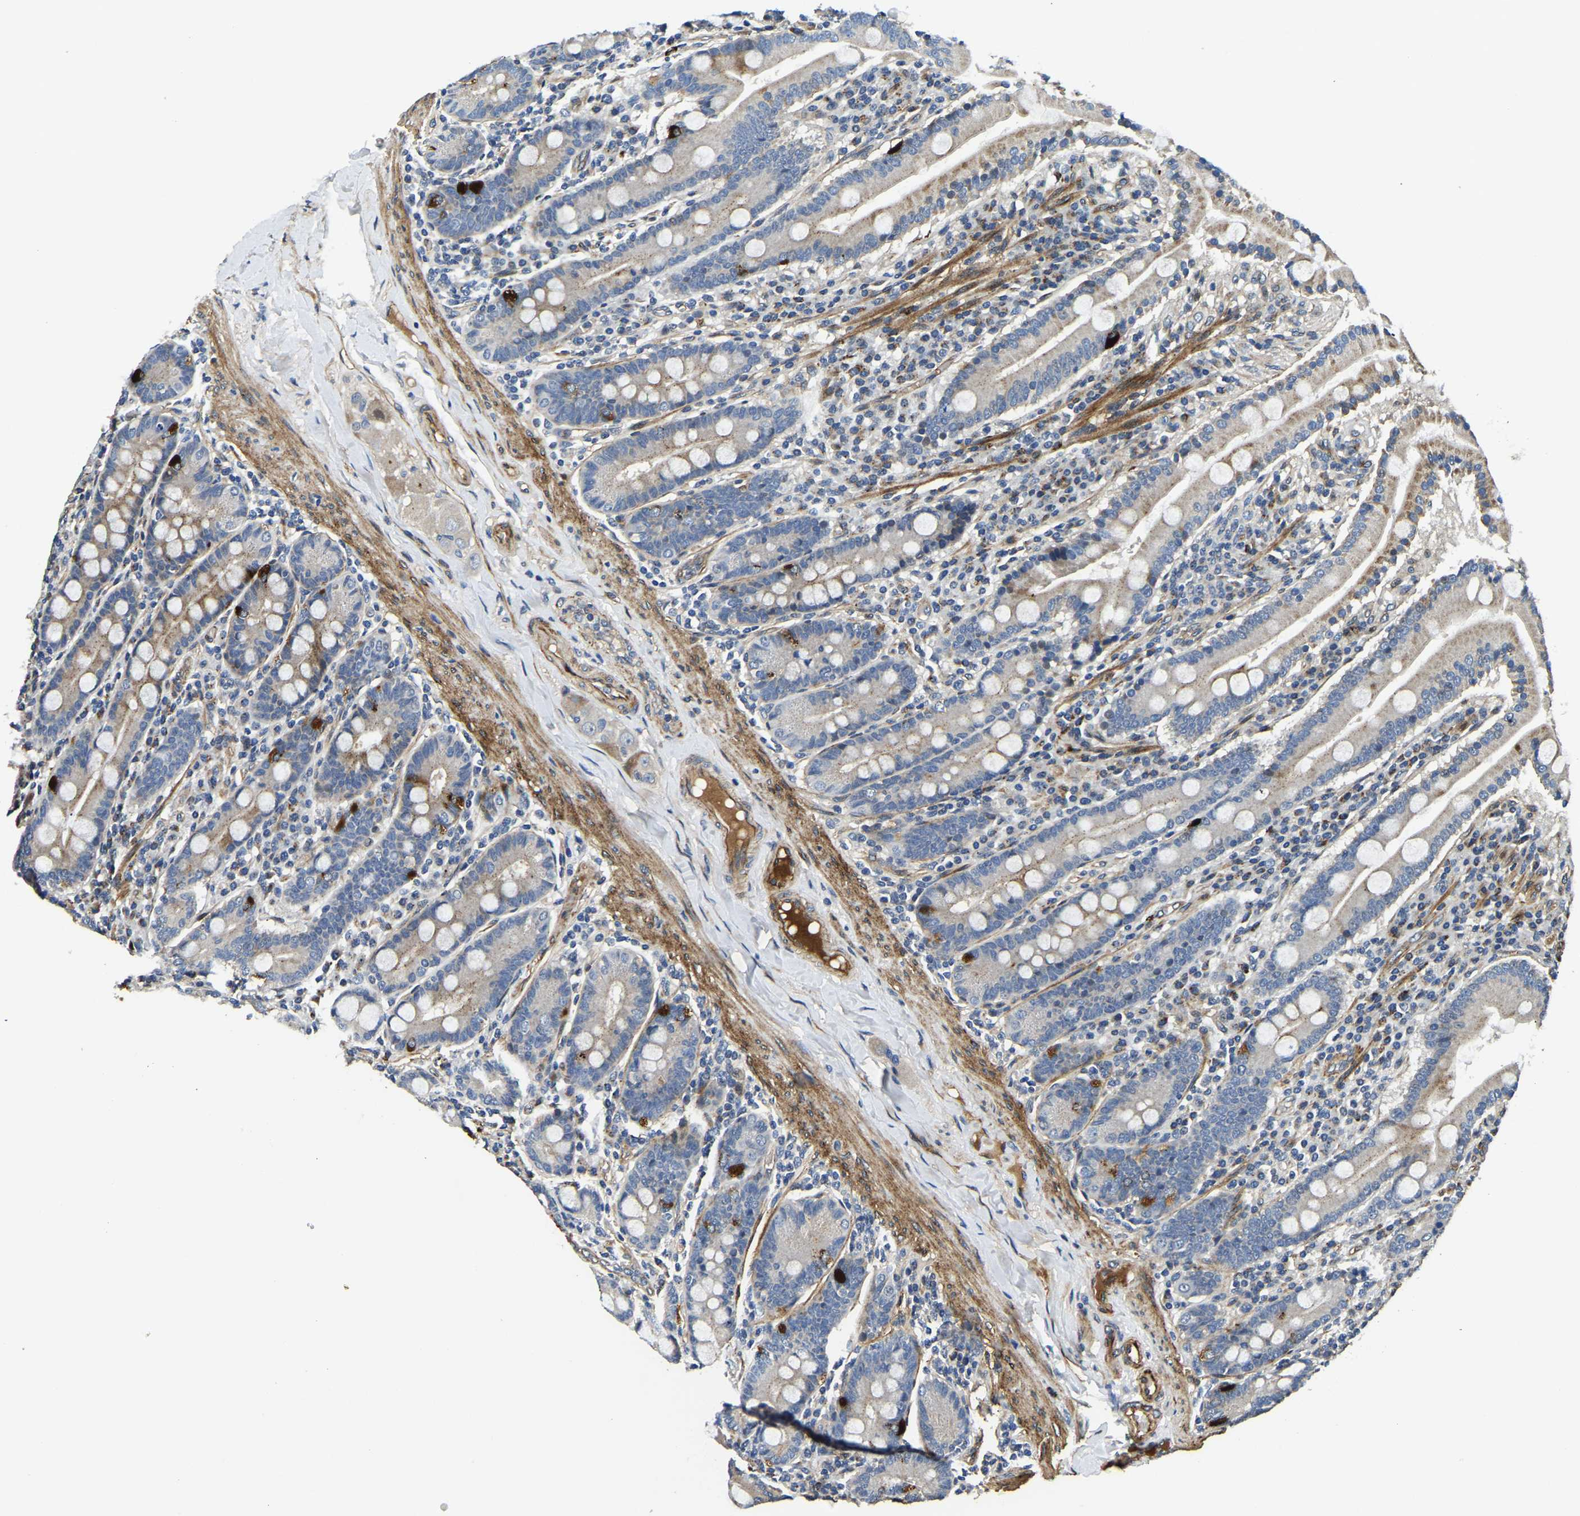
{"staining": {"intensity": "strong", "quantity": "<25%", "location": "cytoplasmic/membranous"}, "tissue": "duodenum", "cell_type": "Glandular cells", "image_type": "normal", "snomed": [{"axis": "morphology", "description": "Normal tissue, NOS"}, {"axis": "topography", "description": "Duodenum"}], "caption": "A brown stain labels strong cytoplasmic/membranous positivity of a protein in glandular cells of unremarkable human duodenum. (brown staining indicates protein expression, while blue staining denotes nuclei).", "gene": "RNF39", "patient": {"sex": "male", "age": 50}}